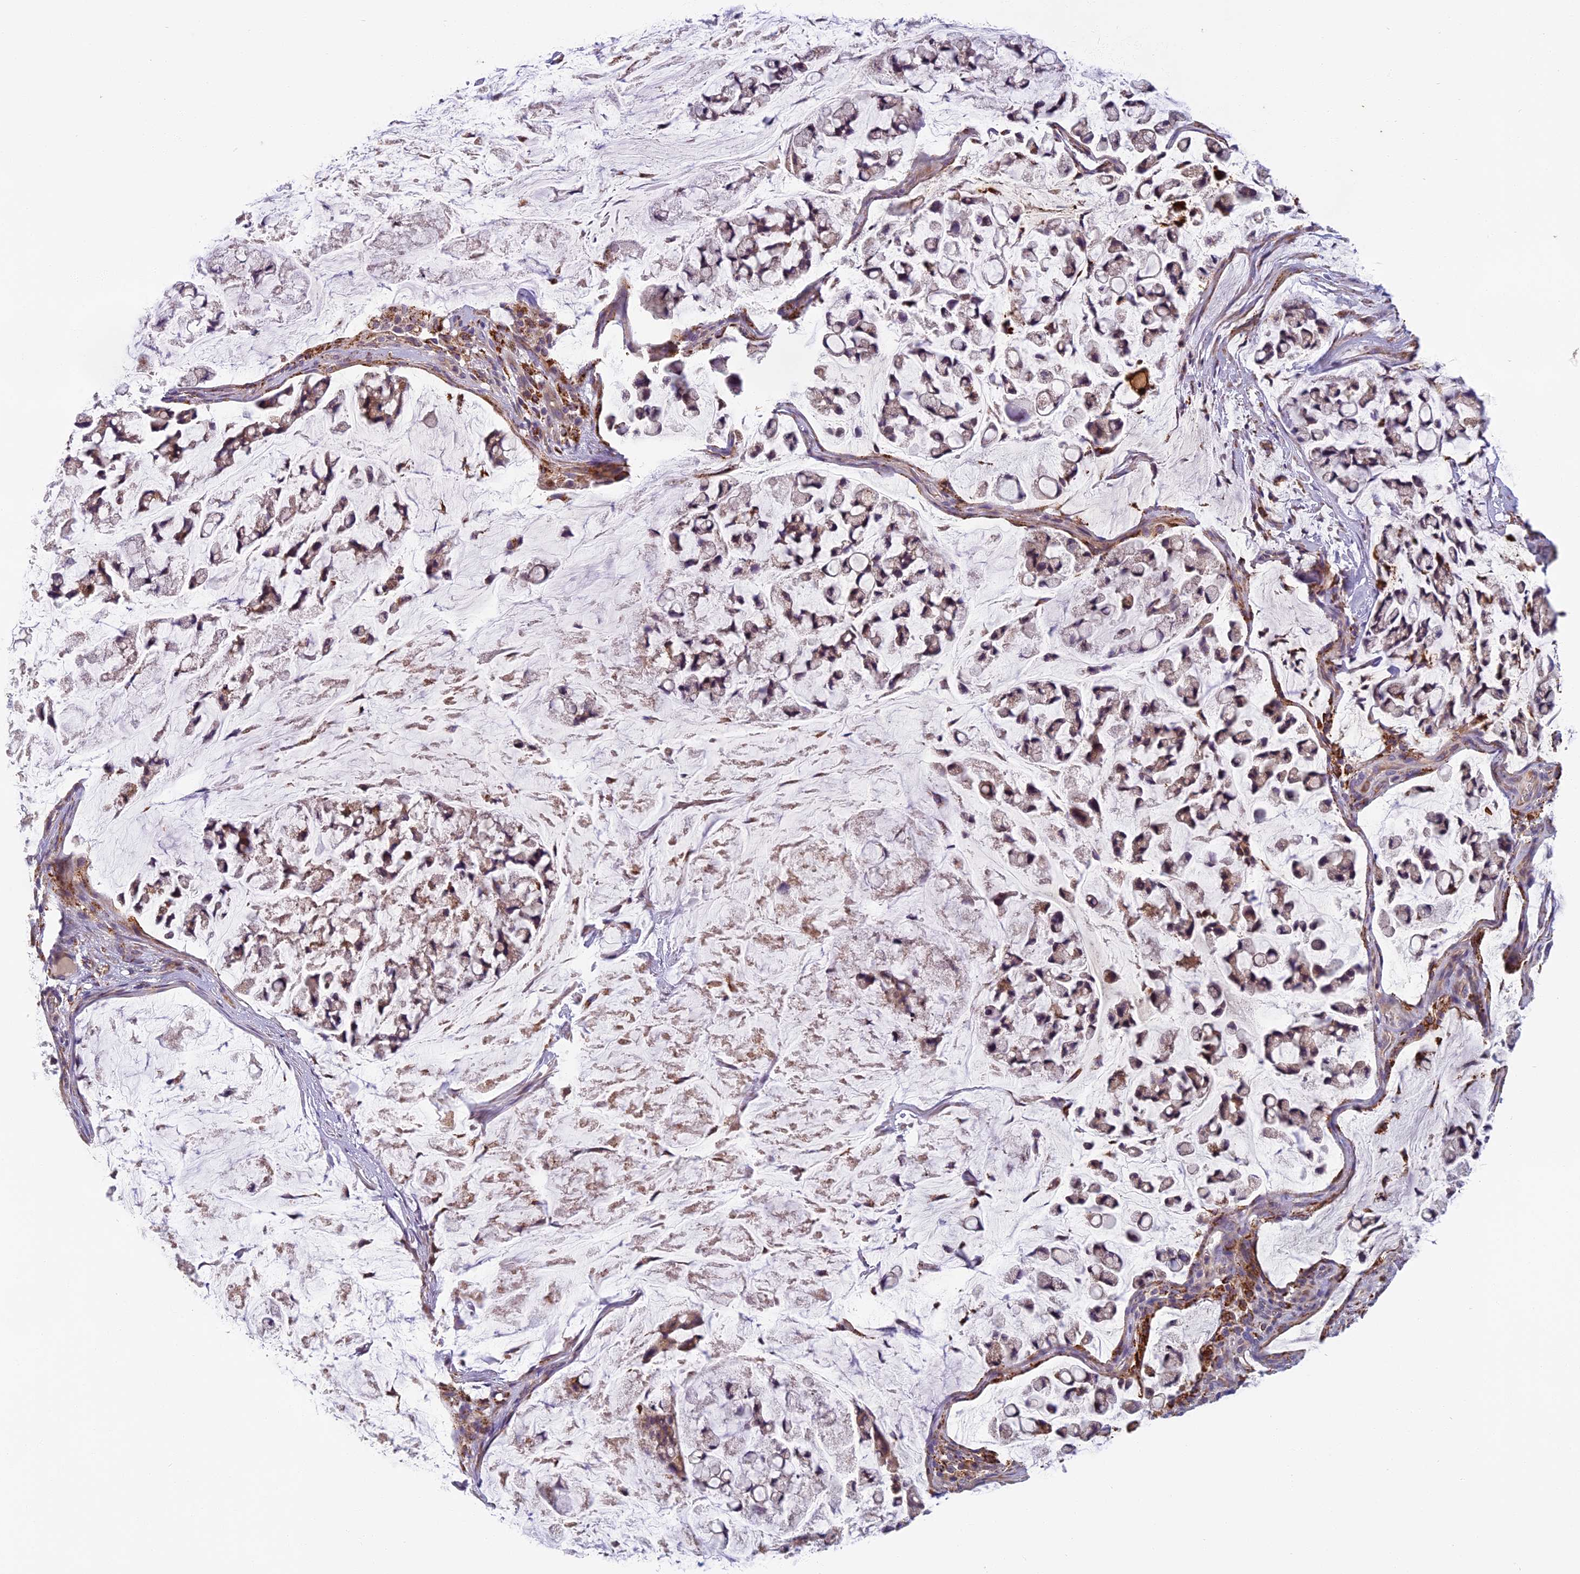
{"staining": {"intensity": "moderate", "quantity": "25%-75%", "location": "cytoplasmic/membranous"}, "tissue": "stomach cancer", "cell_type": "Tumor cells", "image_type": "cancer", "snomed": [{"axis": "morphology", "description": "Adenocarcinoma, NOS"}, {"axis": "topography", "description": "Stomach, lower"}], "caption": "IHC of human stomach cancer (adenocarcinoma) exhibits medium levels of moderate cytoplasmic/membranous staining in approximately 25%-75% of tumor cells.", "gene": "SEMA7A", "patient": {"sex": "male", "age": 67}}